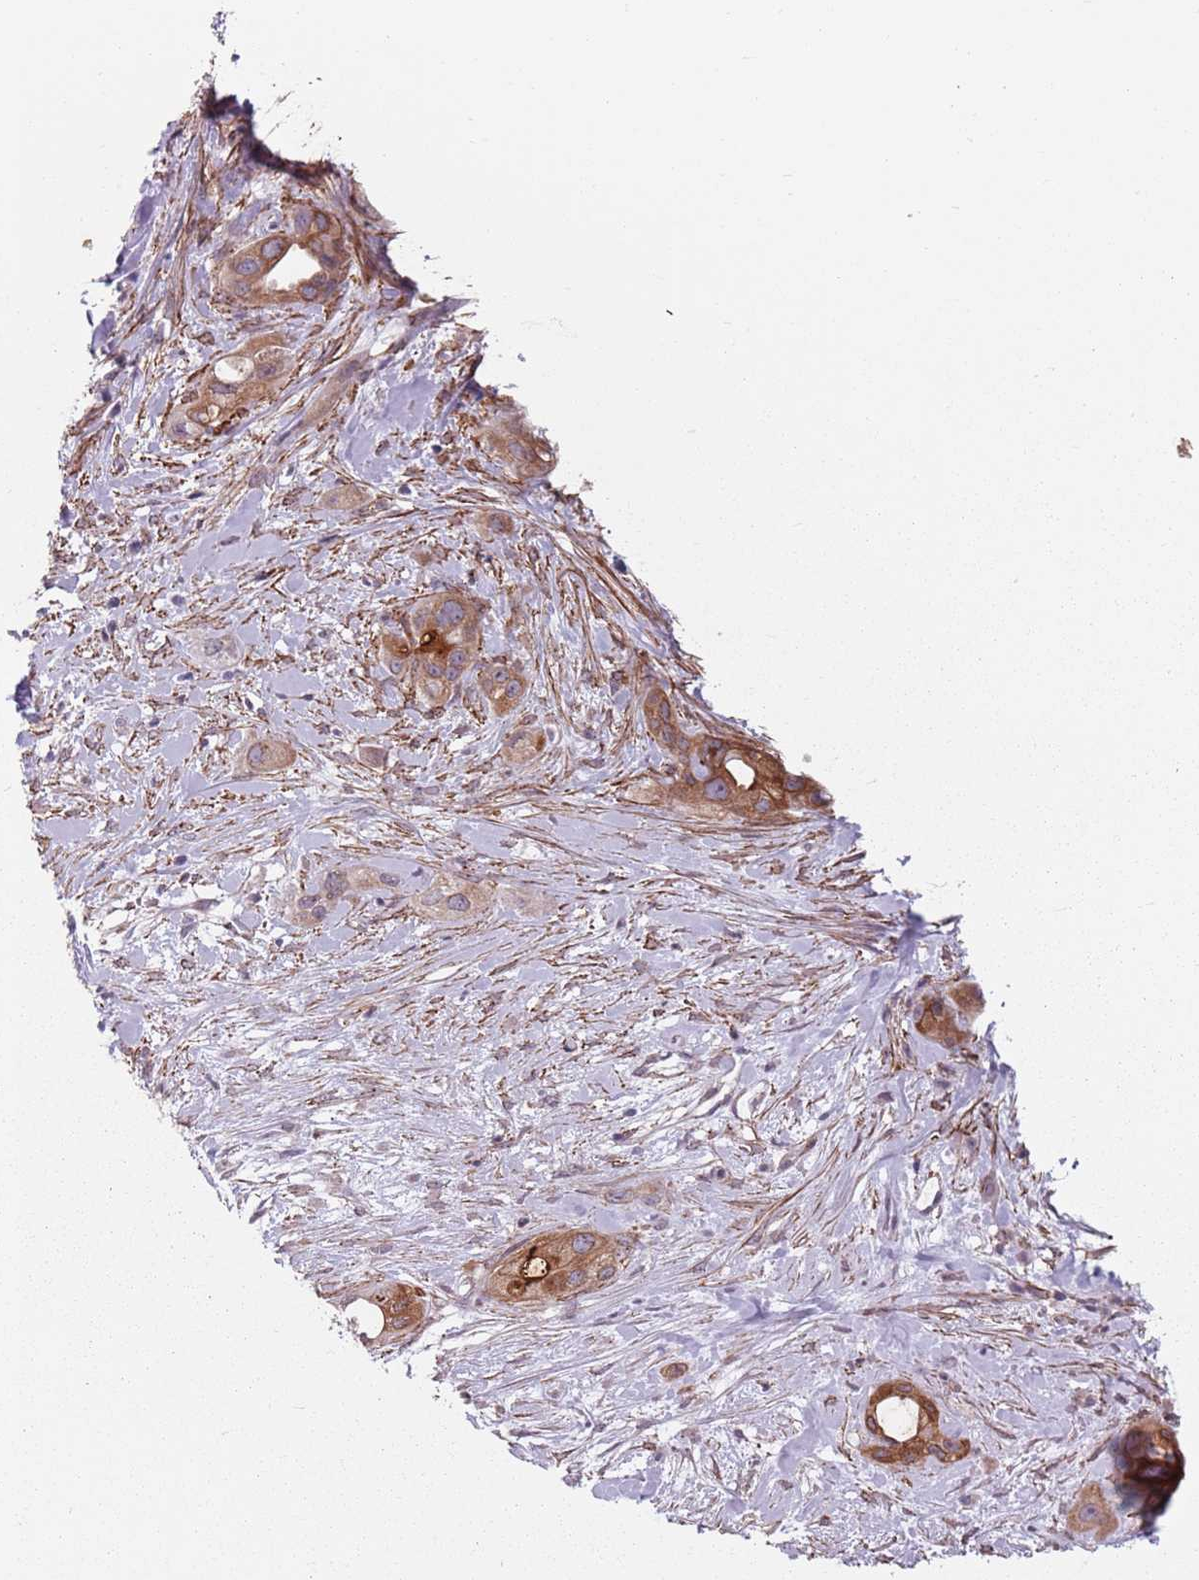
{"staining": {"intensity": "strong", "quantity": ">75%", "location": "cytoplasmic/membranous"}, "tissue": "pancreatic cancer", "cell_type": "Tumor cells", "image_type": "cancer", "snomed": [{"axis": "morphology", "description": "Adenocarcinoma, NOS"}, {"axis": "topography", "description": "Pancreas"}], "caption": "A high amount of strong cytoplasmic/membranous staining is appreciated in approximately >75% of tumor cells in pancreatic cancer tissue.", "gene": "TMC4", "patient": {"sex": "male", "age": 44}}